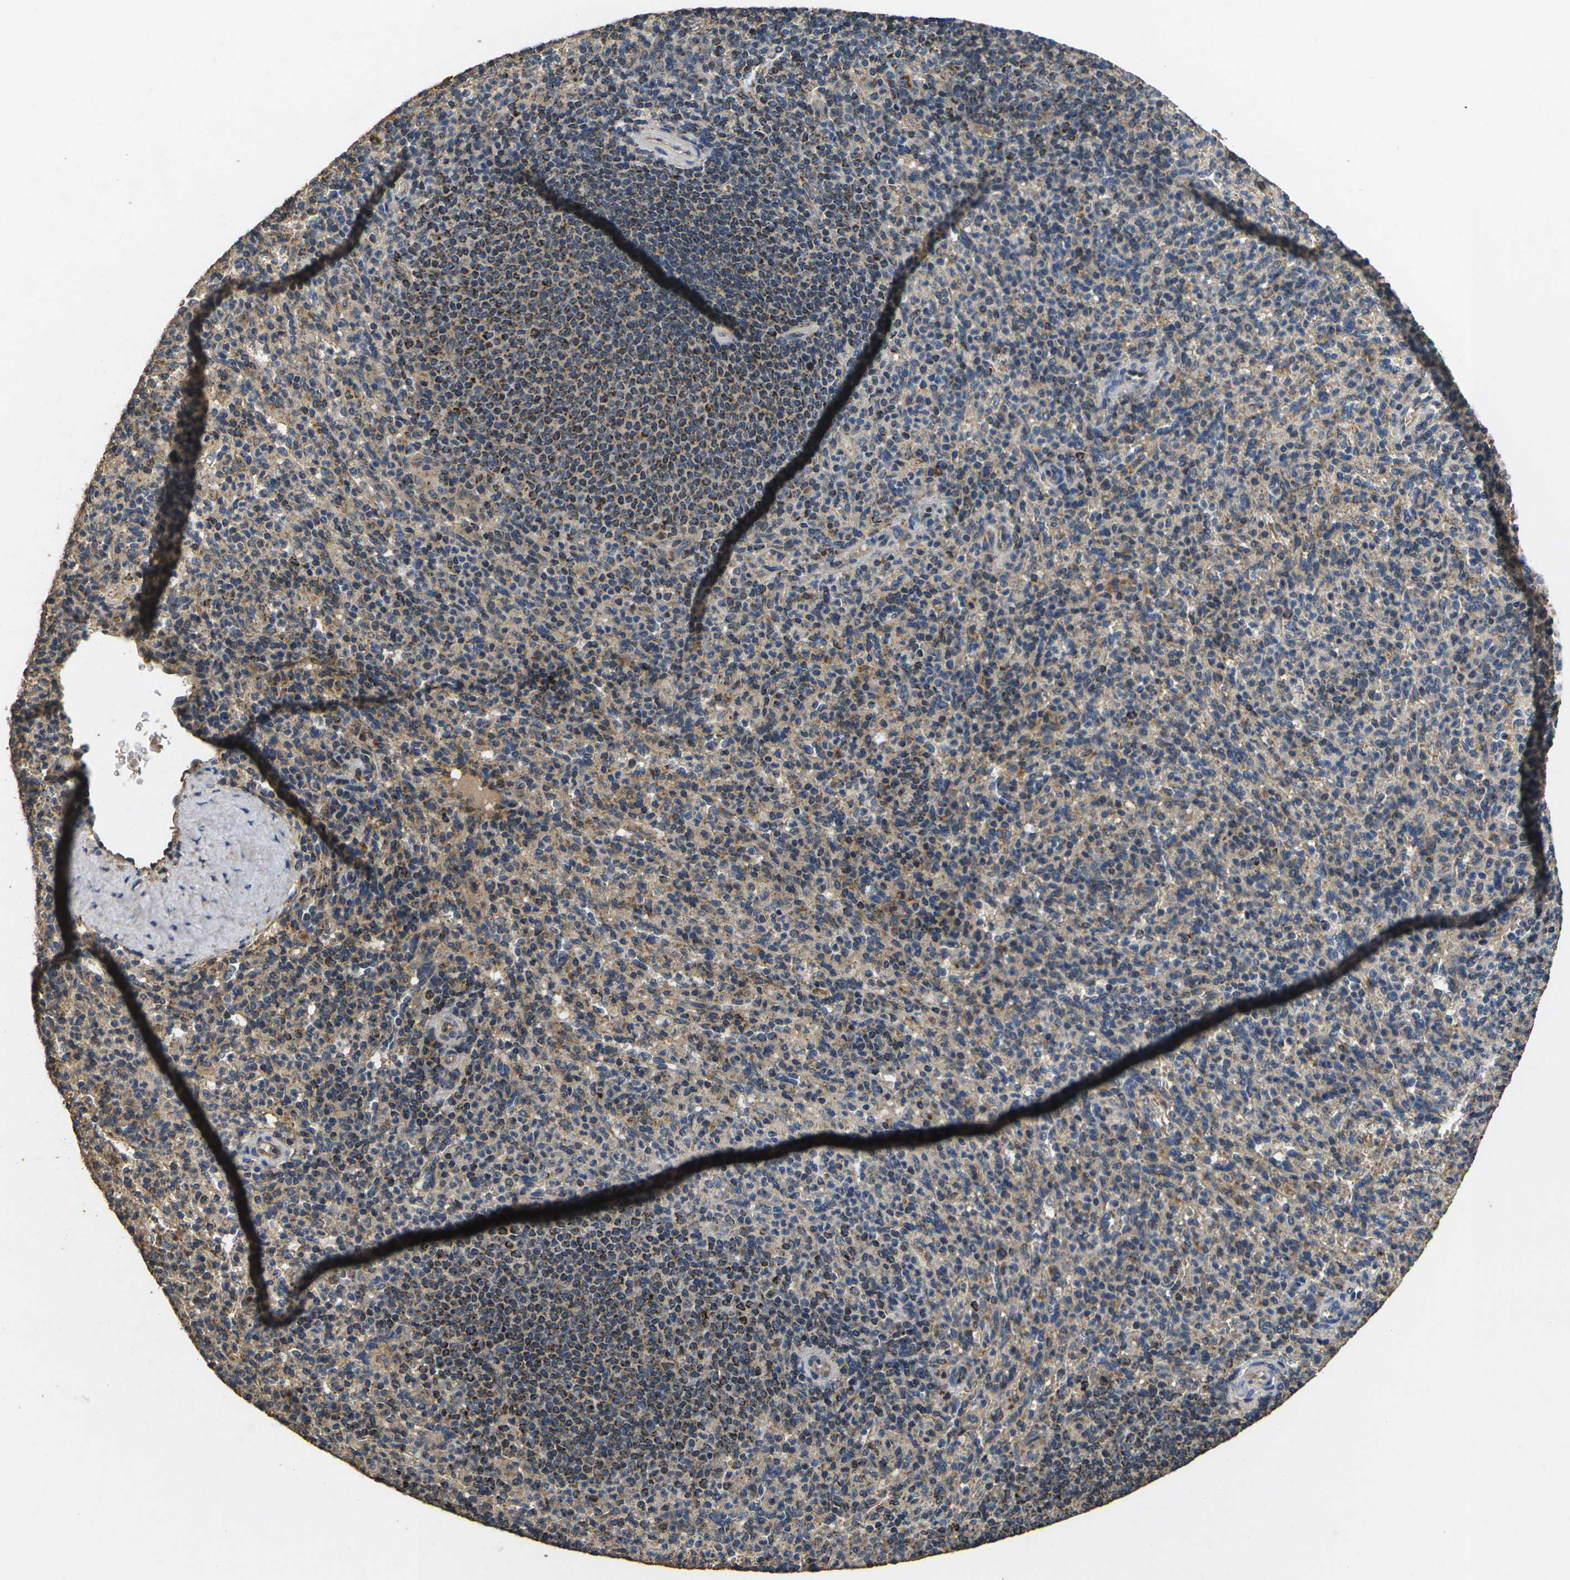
{"staining": {"intensity": "weak", "quantity": ">75%", "location": "cytoplasmic/membranous"}, "tissue": "spleen", "cell_type": "Cells in red pulp", "image_type": "normal", "snomed": [{"axis": "morphology", "description": "Normal tissue, NOS"}, {"axis": "topography", "description": "Spleen"}], "caption": "Protein expression analysis of benign spleen shows weak cytoplasmic/membranous expression in about >75% of cells in red pulp.", "gene": "MAPK11", "patient": {"sex": "male", "age": 36}}